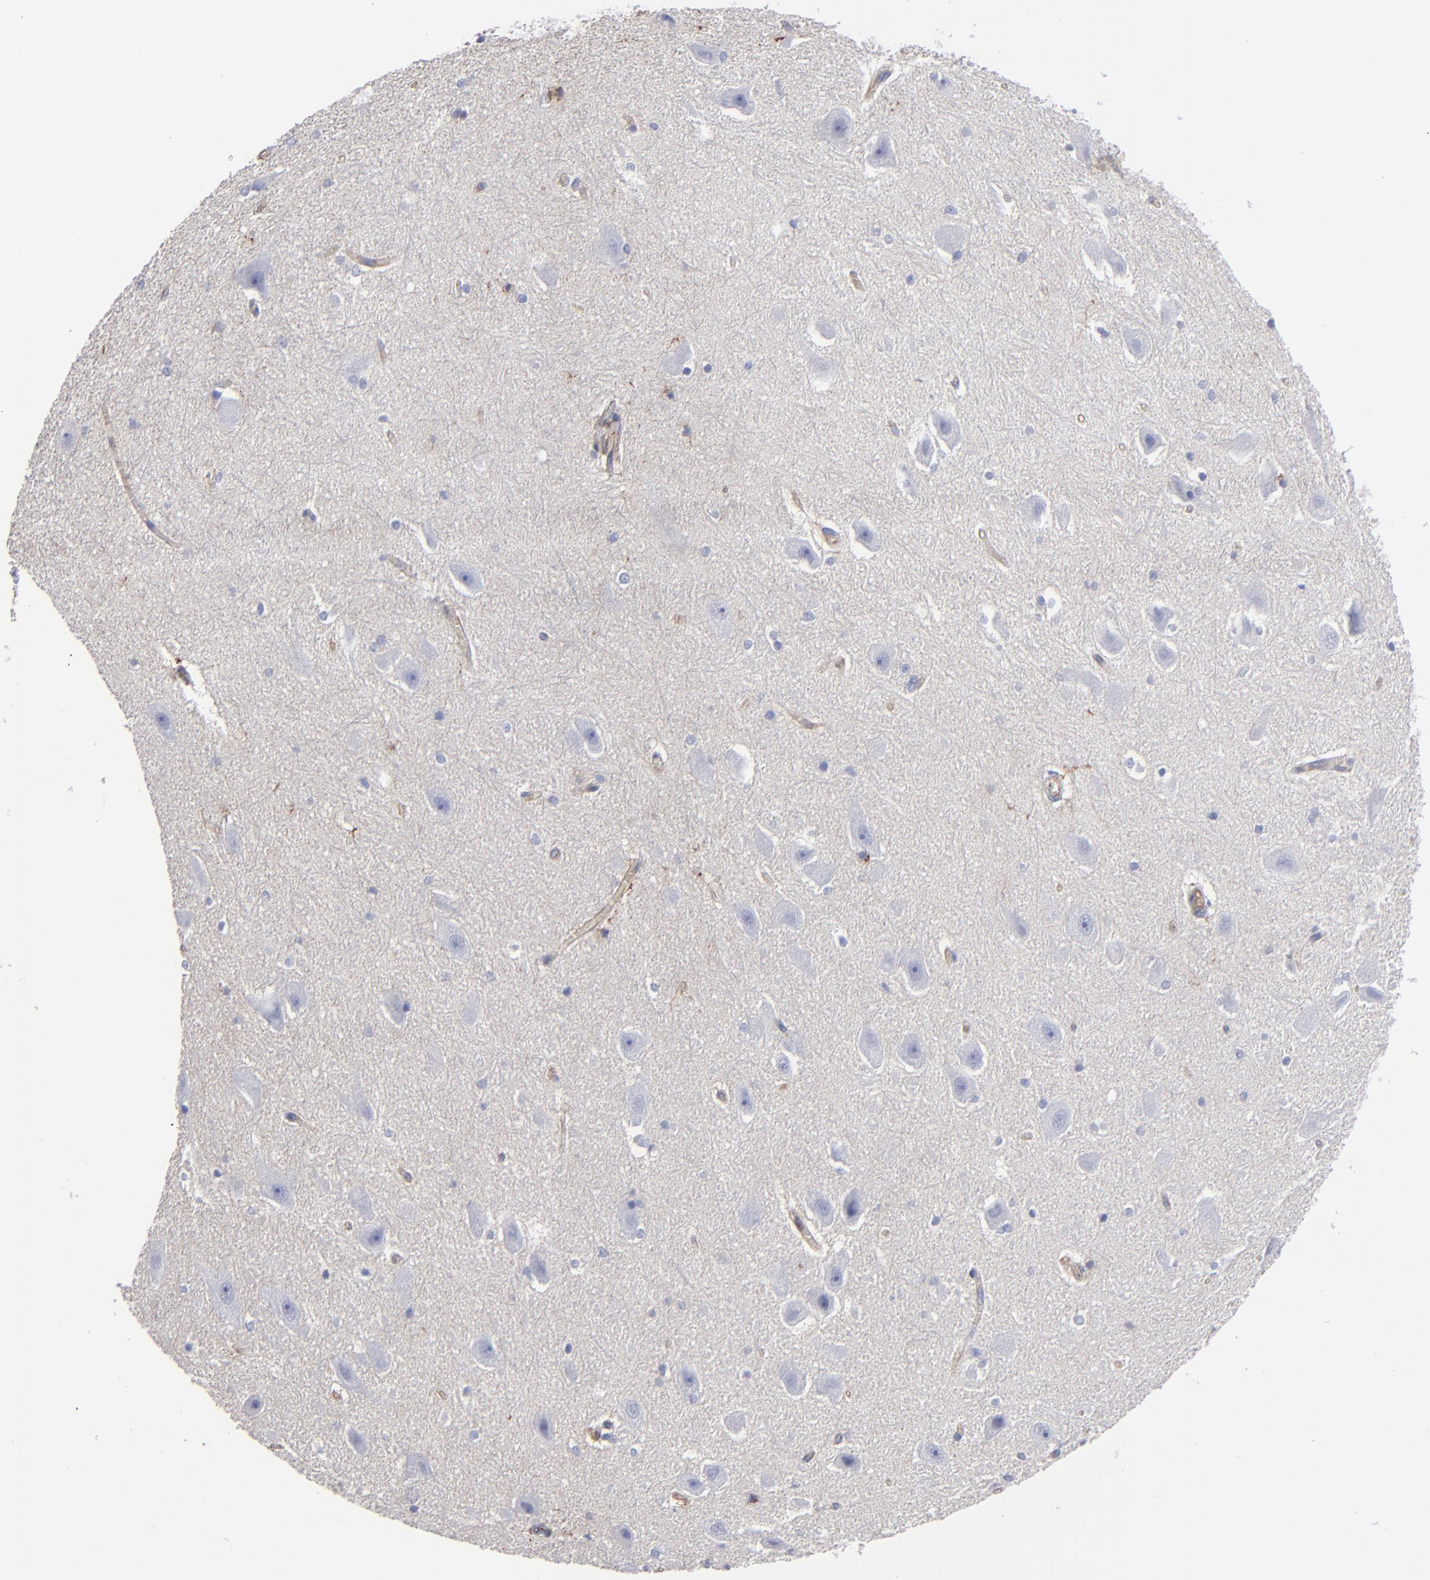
{"staining": {"intensity": "negative", "quantity": "none", "location": "none"}, "tissue": "hippocampus", "cell_type": "Glial cells", "image_type": "normal", "snomed": [{"axis": "morphology", "description": "Normal tissue, NOS"}, {"axis": "topography", "description": "Hippocampus"}], "caption": "IHC of unremarkable hippocampus reveals no positivity in glial cells. Nuclei are stained in blue.", "gene": "TM4SF1", "patient": {"sex": "female", "age": 19}}